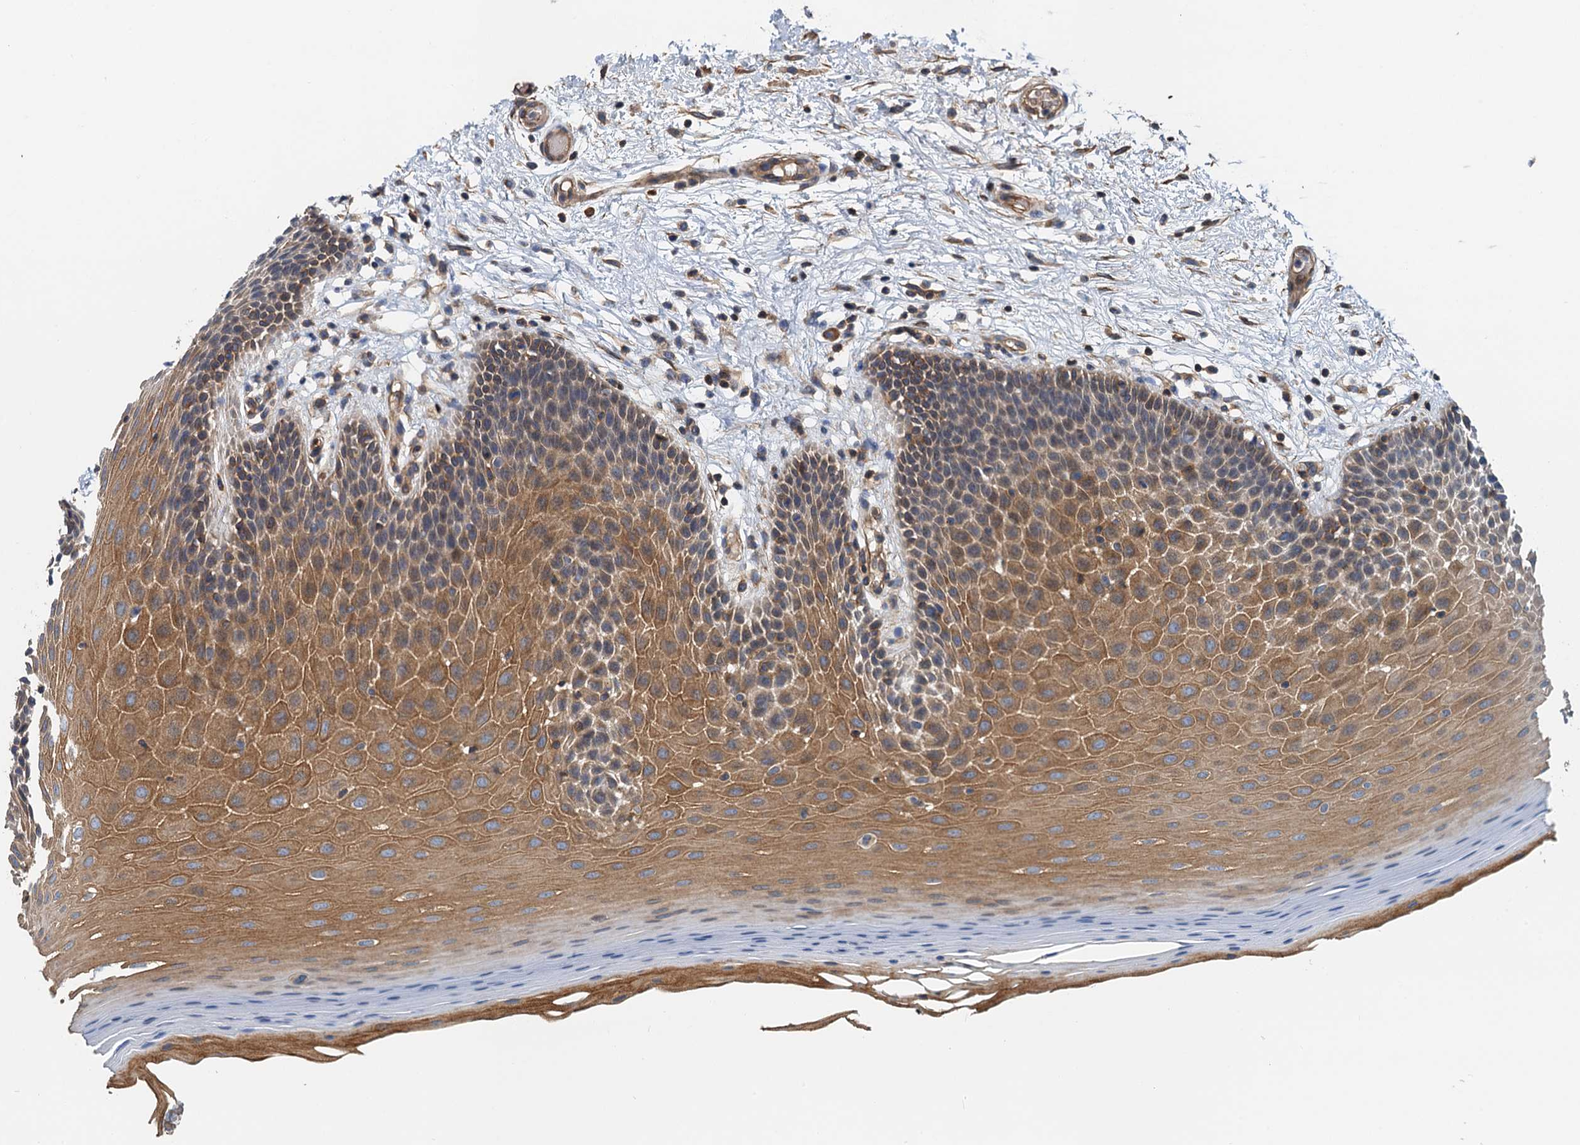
{"staining": {"intensity": "moderate", "quantity": ">75%", "location": "cytoplasmic/membranous"}, "tissue": "oral mucosa", "cell_type": "Squamous epithelial cells", "image_type": "normal", "snomed": [{"axis": "morphology", "description": "Normal tissue, NOS"}, {"axis": "topography", "description": "Oral tissue"}, {"axis": "topography", "description": "Tounge, NOS"}], "caption": "This micrograph demonstrates immunohistochemistry (IHC) staining of benign oral mucosa, with medium moderate cytoplasmic/membranous positivity in approximately >75% of squamous epithelial cells.", "gene": "ROGDI", "patient": {"sex": "male", "age": 47}}